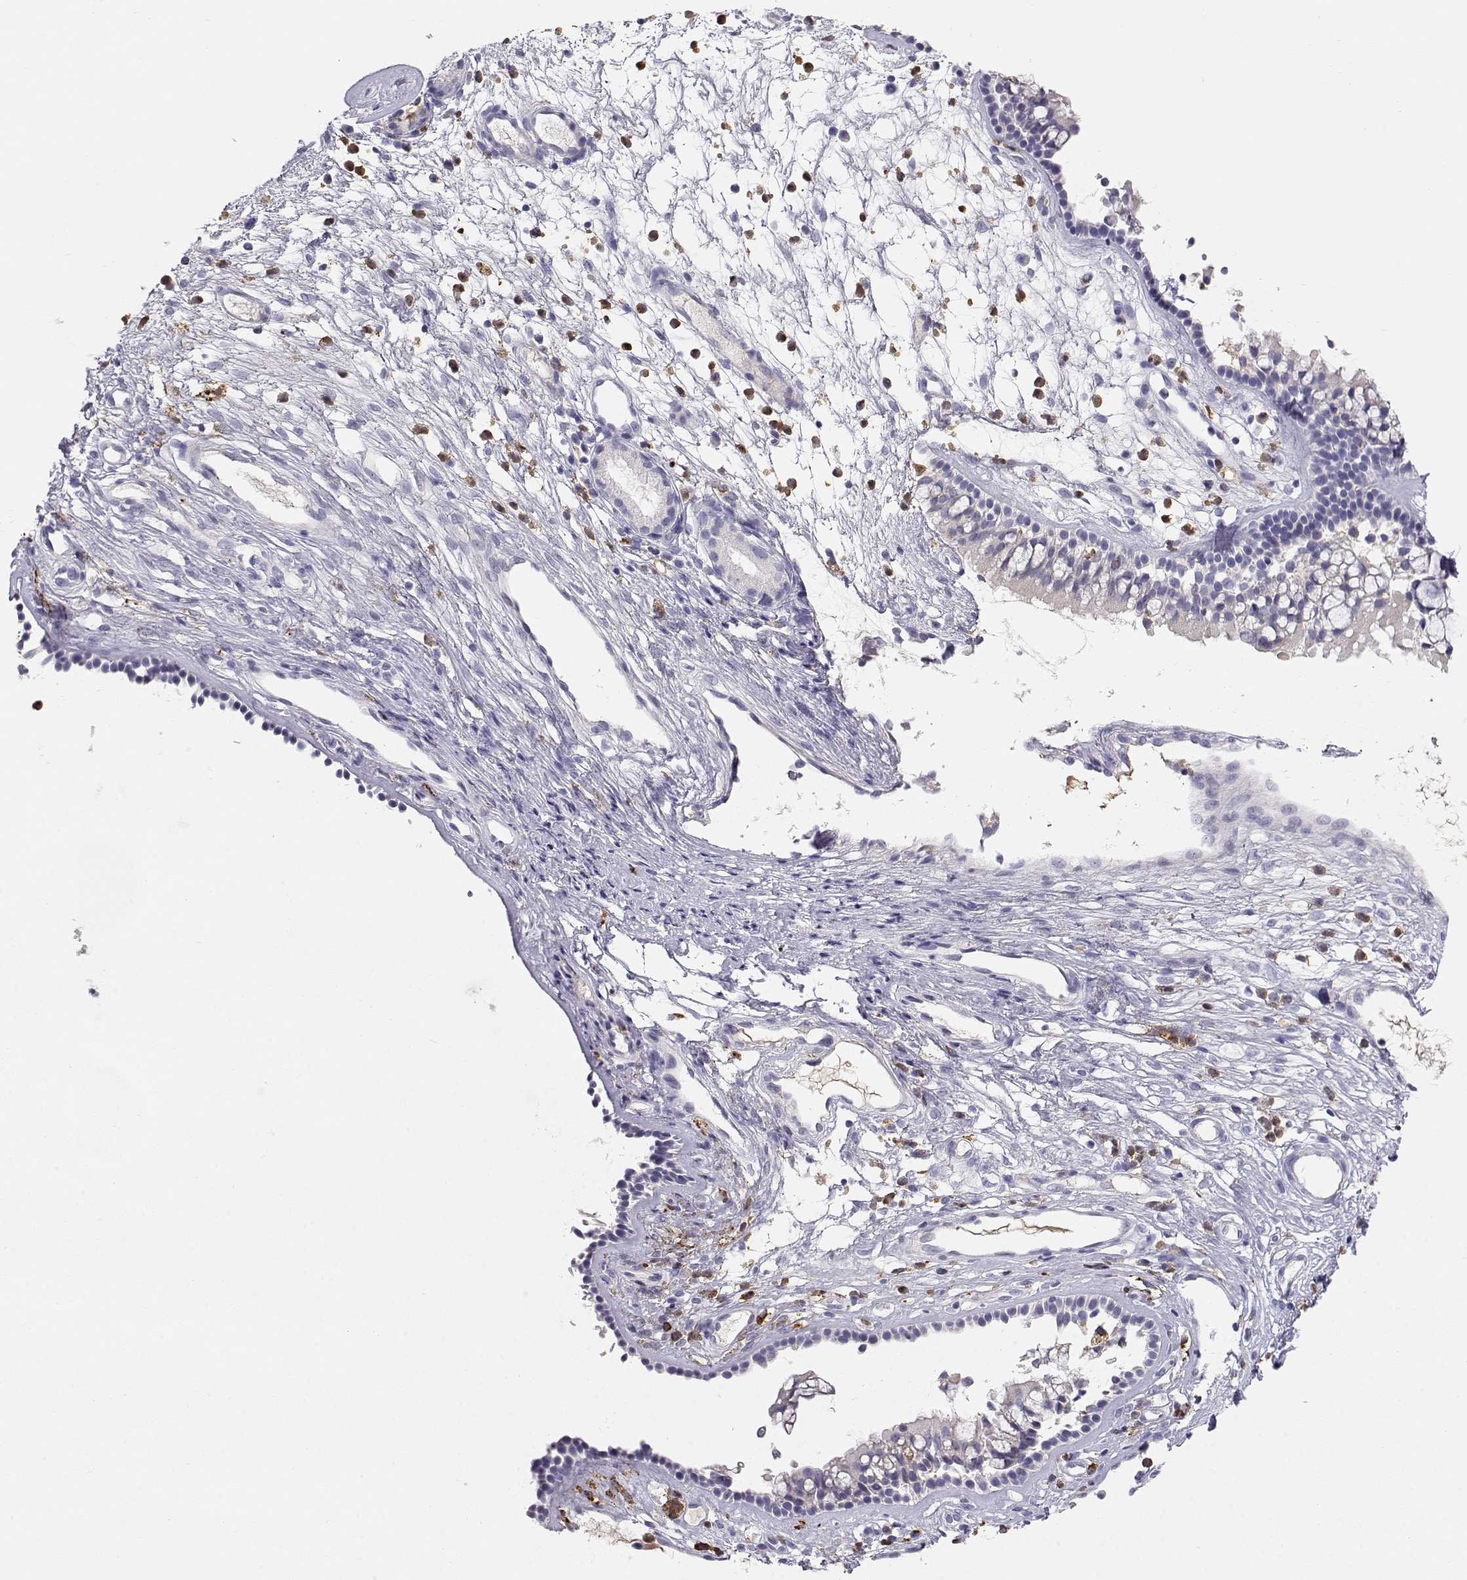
{"staining": {"intensity": "negative", "quantity": "none", "location": "none"}, "tissue": "nasopharynx", "cell_type": "Respiratory epithelial cells", "image_type": "normal", "snomed": [{"axis": "morphology", "description": "Normal tissue, NOS"}, {"axis": "topography", "description": "Nasopharynx"}], "caption": "Respiratory epithelial cells show no significant protein expression in unremarkable nasopharynx. Nuclei are stained in blue.", "gene": "CDHR1", "patient": {"sex": "male", "age": 77}}